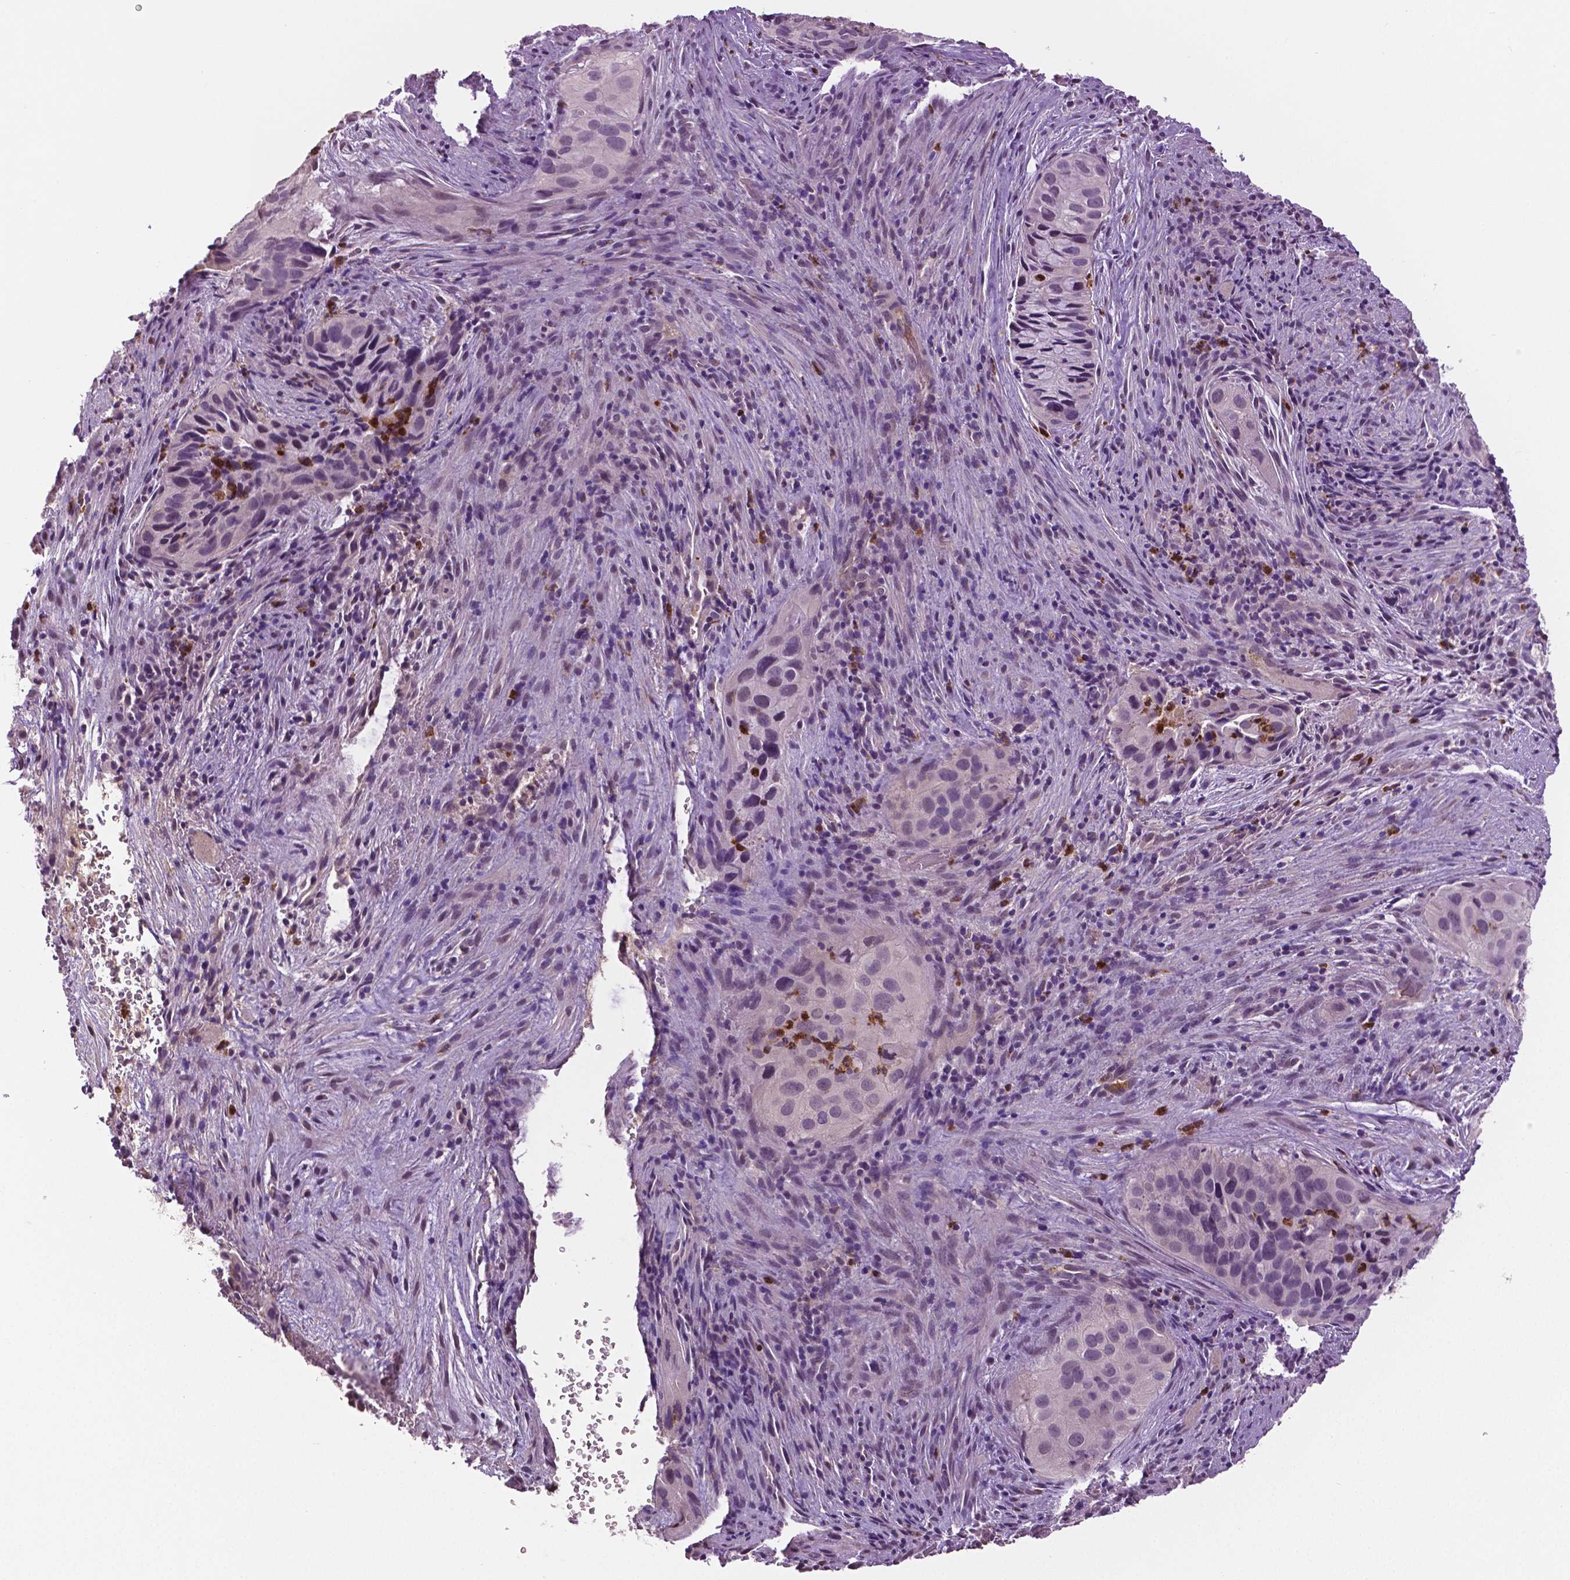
{"staining": {"intensity": "negative", "quantity": "none", "location": "none"}, "tissue": "cervical cancer", "cell_type": "Tumor cells", "image_type": "cancer", "snomed": [{"axis": "morphology", "description": "Squamous cell carcinoma, NOS"}, {"axis": "topography", "description": "Cervix"}], "caption": "Tumor cells show no significant protein expression in cervical squamous cell carcinoma.", "gene": "PTPN5", "patient": {"sex": "female", "age": 38}}